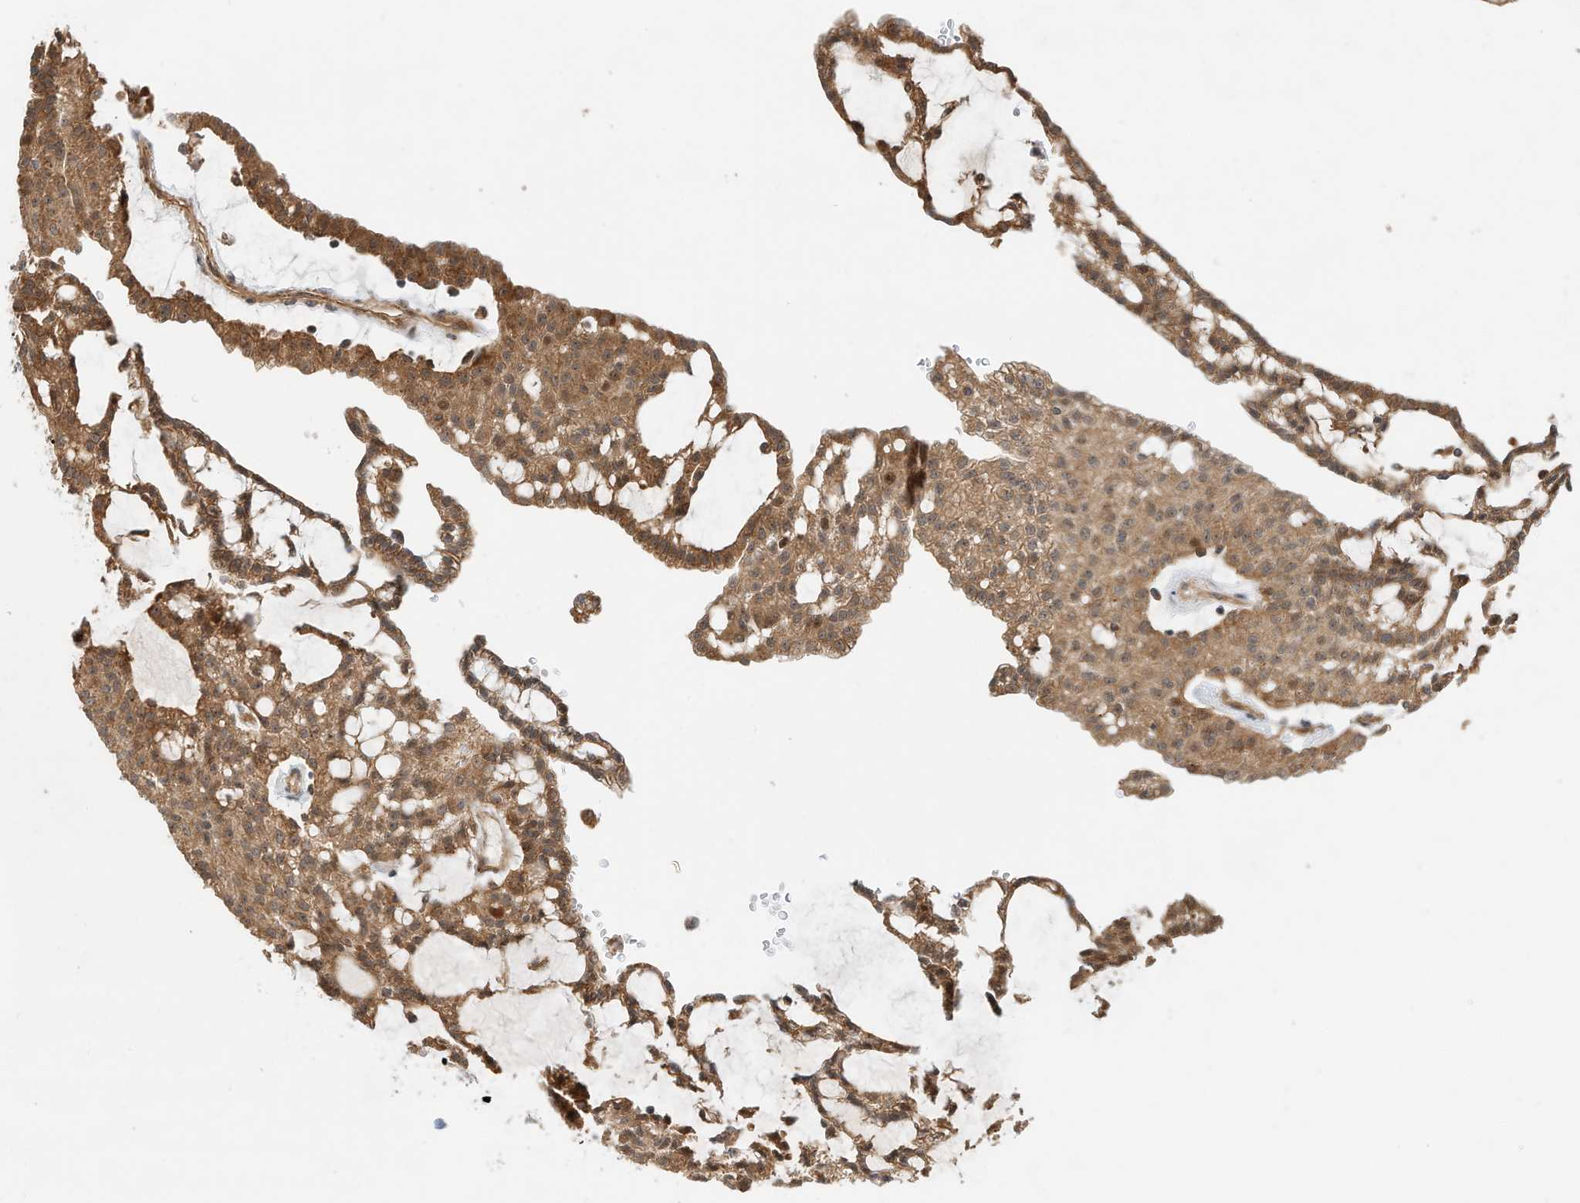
{"staining": {"intensity": "moderate", "quantity": ">75%", "location": "cytoplasmic/membranous"}, "tissue": "renal cancer", "cell_type": "Tumor cells", "image_type": "cancer", "snomed": [{"axis": "morphology", "description": "Adenocarcinoma, NOS"}, {"axis": "topography", "description": "Kidney"}], "caption": "This histopathology image exhibits immunohistochemistry staining of renal cancer, with medium moderate cytoplasmic/membranous staining in approximately >75% of tumor cells.", "gene": "CPAMD8", "patient": {"sex": "male", "age": 63}}